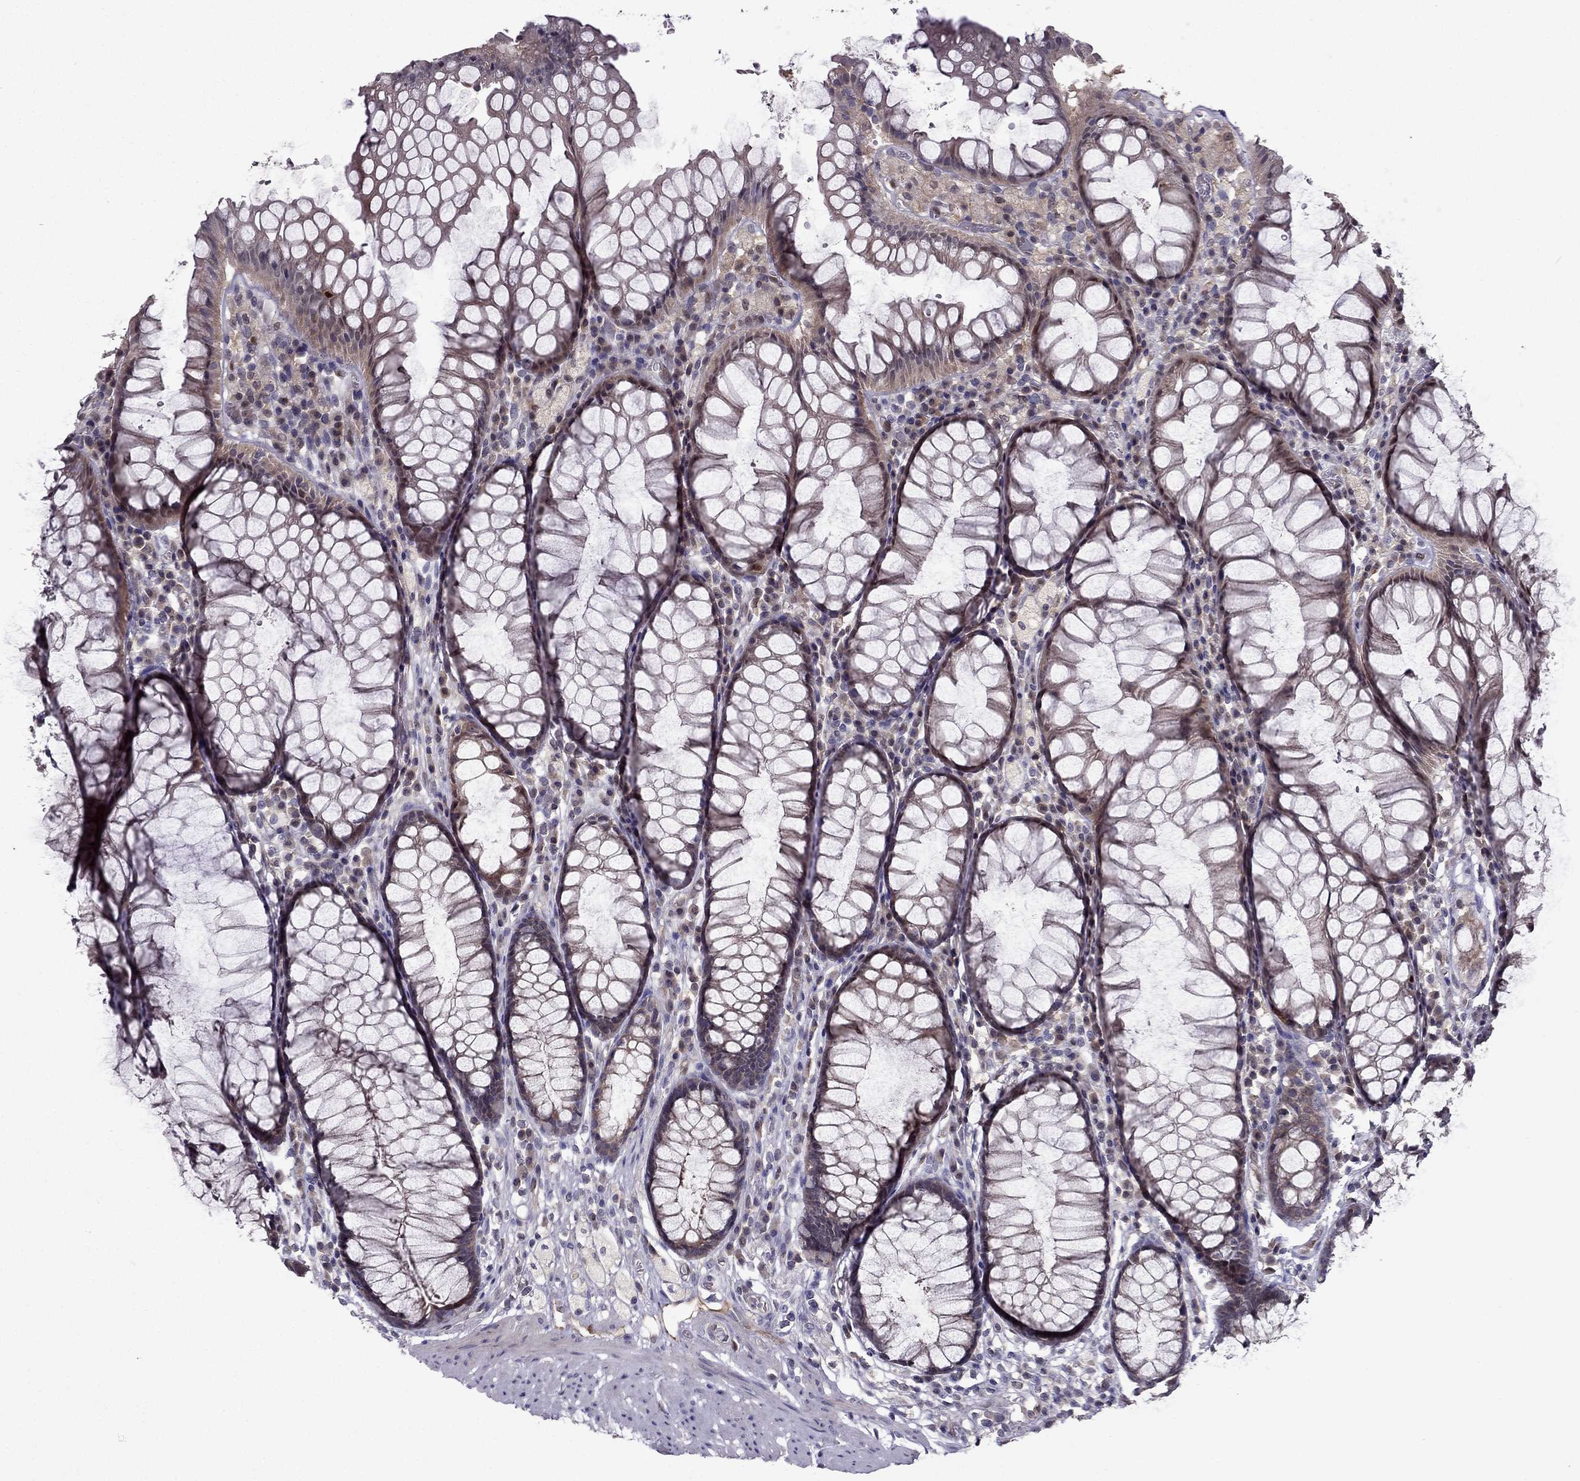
{"staining": {"intensity": "moderate", "quantity": ">75%", "location": "cytoplasmic/membranous"}, "tissue": "rectum", "cell_type": "Glandular cells", "image_type": "normal", "snomed": [{"axis": "morphology", "description": "Normal tissue, NOS"}, {"axis": "topography", "description": "Rectum"}], "caption": "Immunohistochemistry (IHC) micrograph of benign rectum stained for a protein (brown), which shows medium levels of moderate cytoplasmic/membranous expression in about >75% of glandular cells.", "gene": "CDK5", "patient": {"sex": "female", "age": 68}}